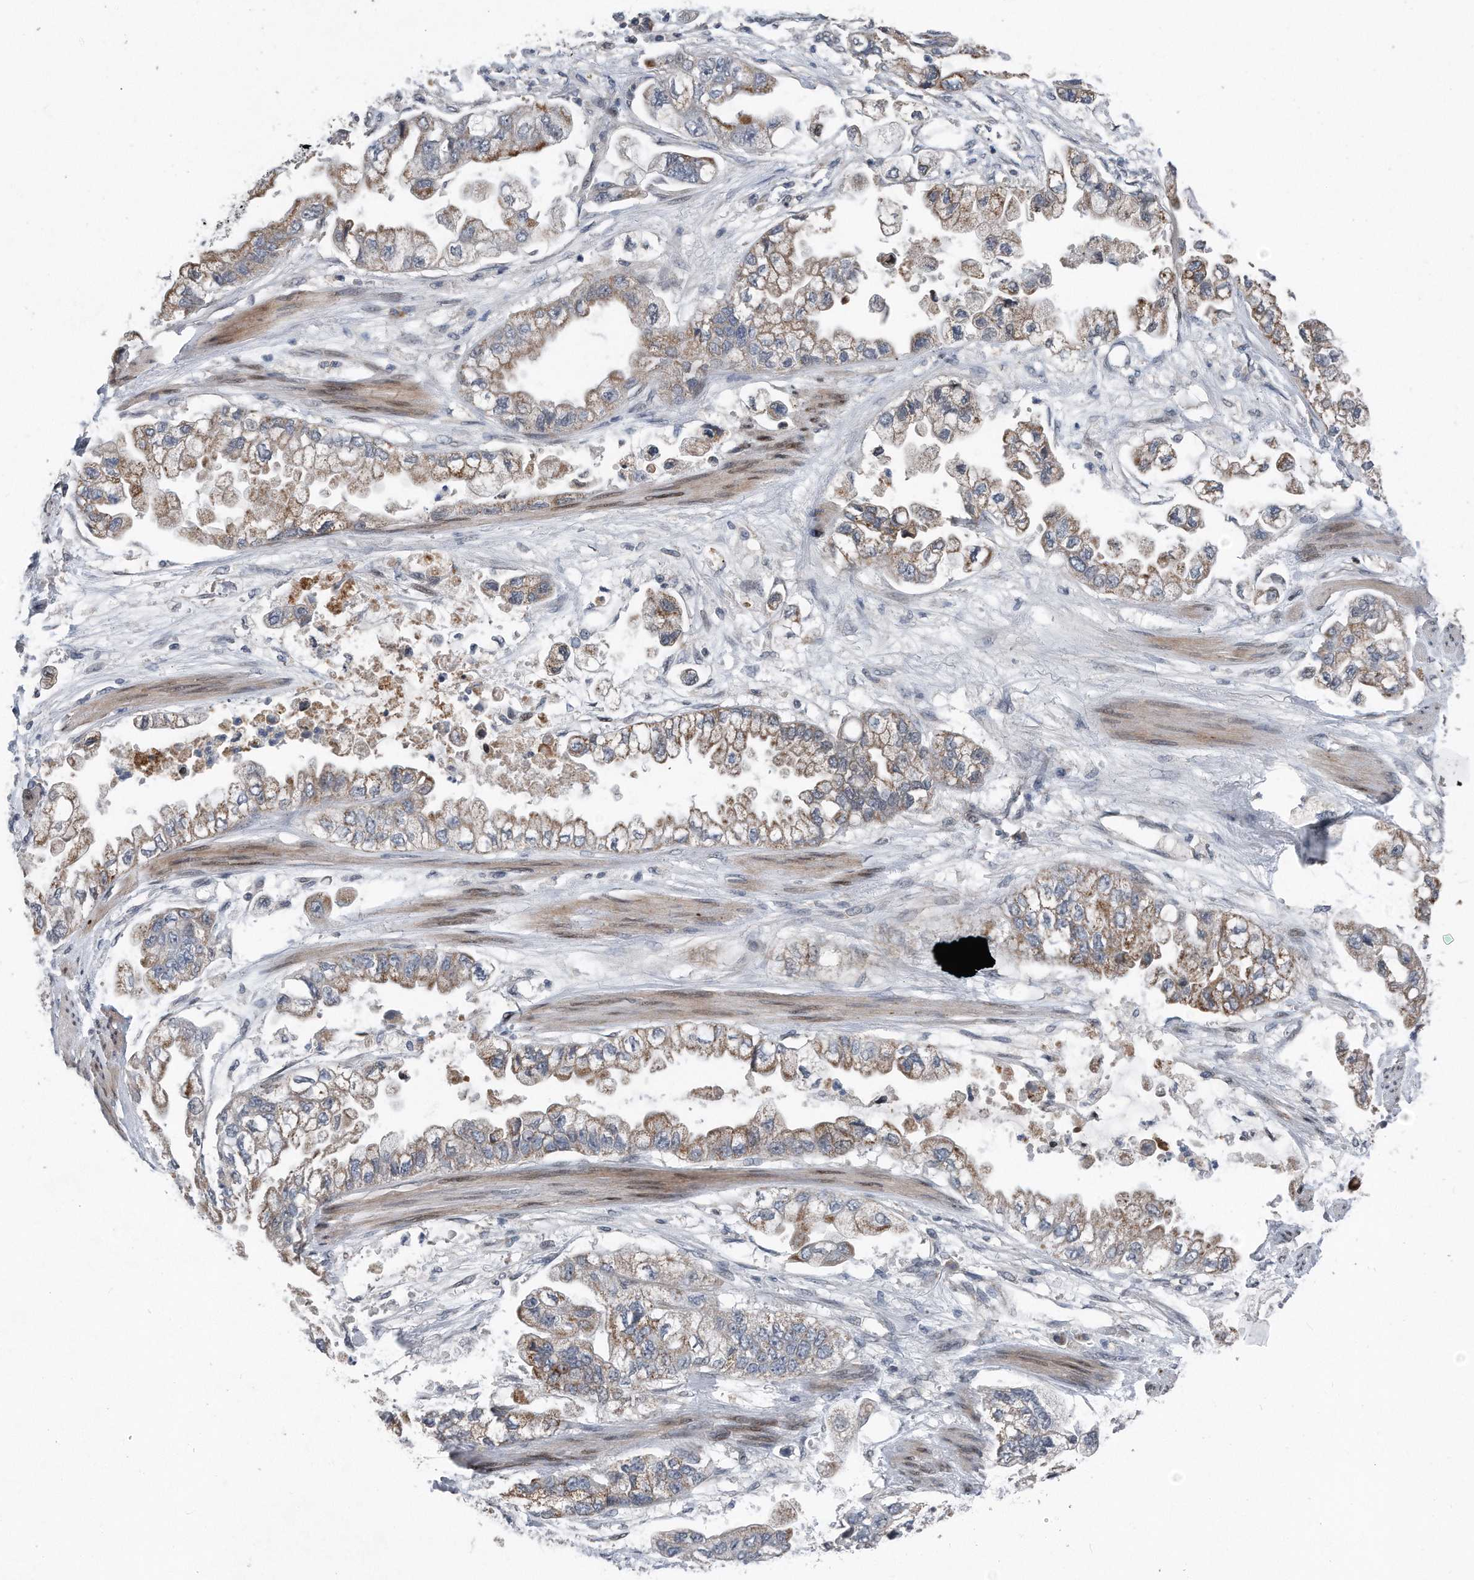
{"staining": {"intensity": "moderate", "quantity": "25%-75%", "location": "cytoplasmic/membranous"}, "tissue": "stomach cancer", "cell_type": "Tumor cells", "image_type": "cancer", "snomed": [{"axis": "morphology", "description": "Adenocarcinoma, NOS"}, {"axis": "topography", "description": "Stomach"}], "caption": "IHC staining of stomach cancer, which shows medium levels of moderate cytoplasmic/membranous expression in approximately 25%-75% of tumor cells indicating moderate cytoplasmic/membranous protein staining. The staining was performed using DAB (3,3'-diaminobenzidine) (brown) for protein detection and nuclei were counterstained in hematoxylin (blue).", "gene": "DST", "patient": {"sex": "male", "age": 62}}